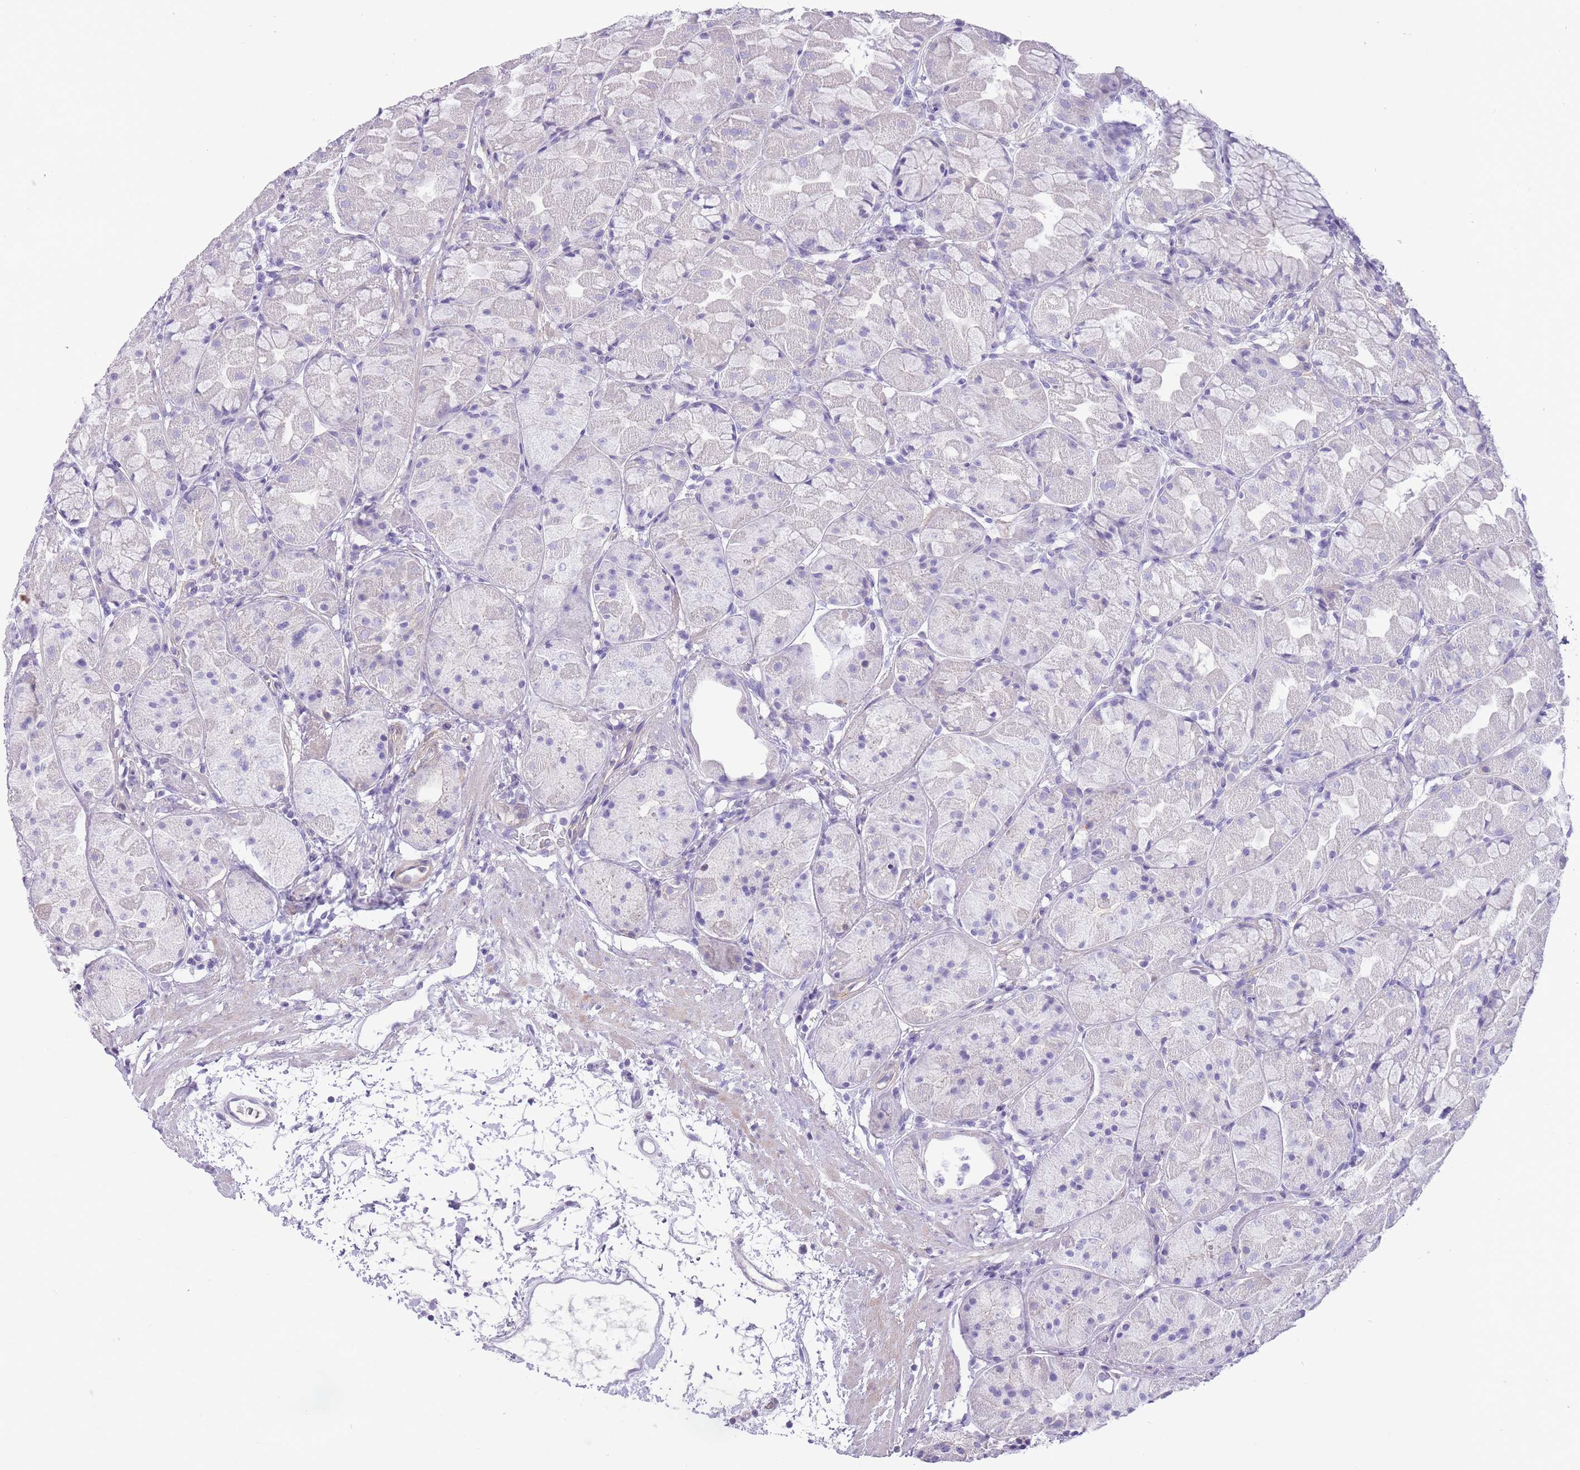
{"staining": {"intensity": "negative", "quantity": "none", "location": "none"}, "tissue": "stomach", "cell_type": "Glandular cells", "image_type": "normal", "snomed": [{"axis": "morphology", "description": "Normal tissue, NOS"}, {"axis": "topography", "description": "Stomach"}], "caption": "The immunohistochemistry image has no significant positivity in glandular cells of stomach.", "gene": "OR11H12", "patient": {"sex": "male", "age": 57}}